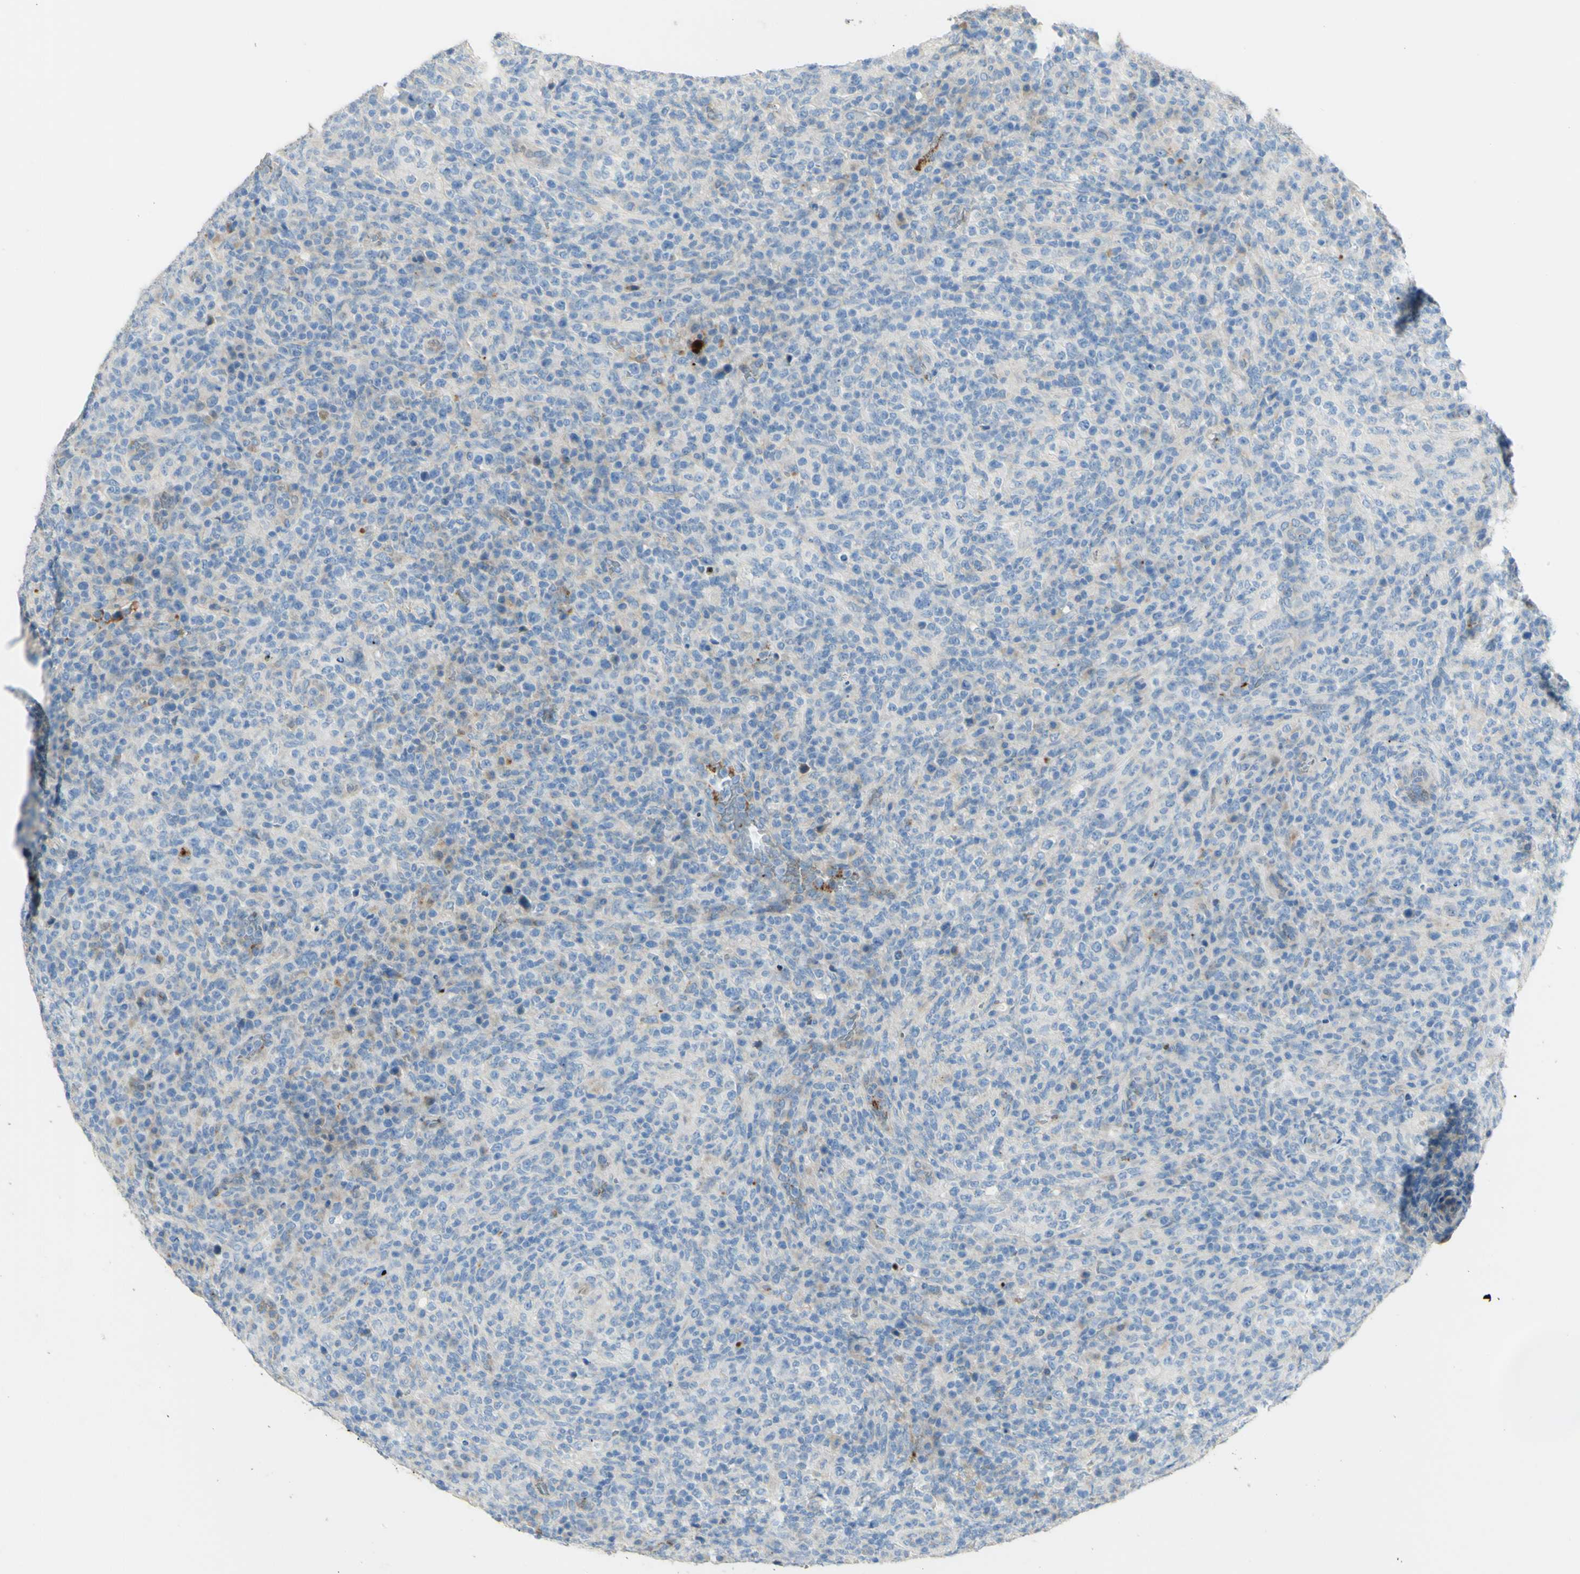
{"staining": {"intensity": "negative", "quantity": "none", "location": "none"}, "tissue": "lymphoma", "cell_type": "Tumor cells", "image_type": "cancer", "snomed": [{"axis": "morphology", "description": "Malignant lymphoma, non-Hodgkin's type, High grade"}, {"axis": "topography", "description": "Lymph node"}], "caption": "This is a micrograph of immunohistochemistry staining of high-grade malignant lymphoma, non-Hodgkin's type, which shows no positivity in tumor cells. (DAB (3,3'-diaminobenzidine) immunohistochemistry, high magnification).", "gene": "GAN", "patient": {"sex": "female", "age": 76}}